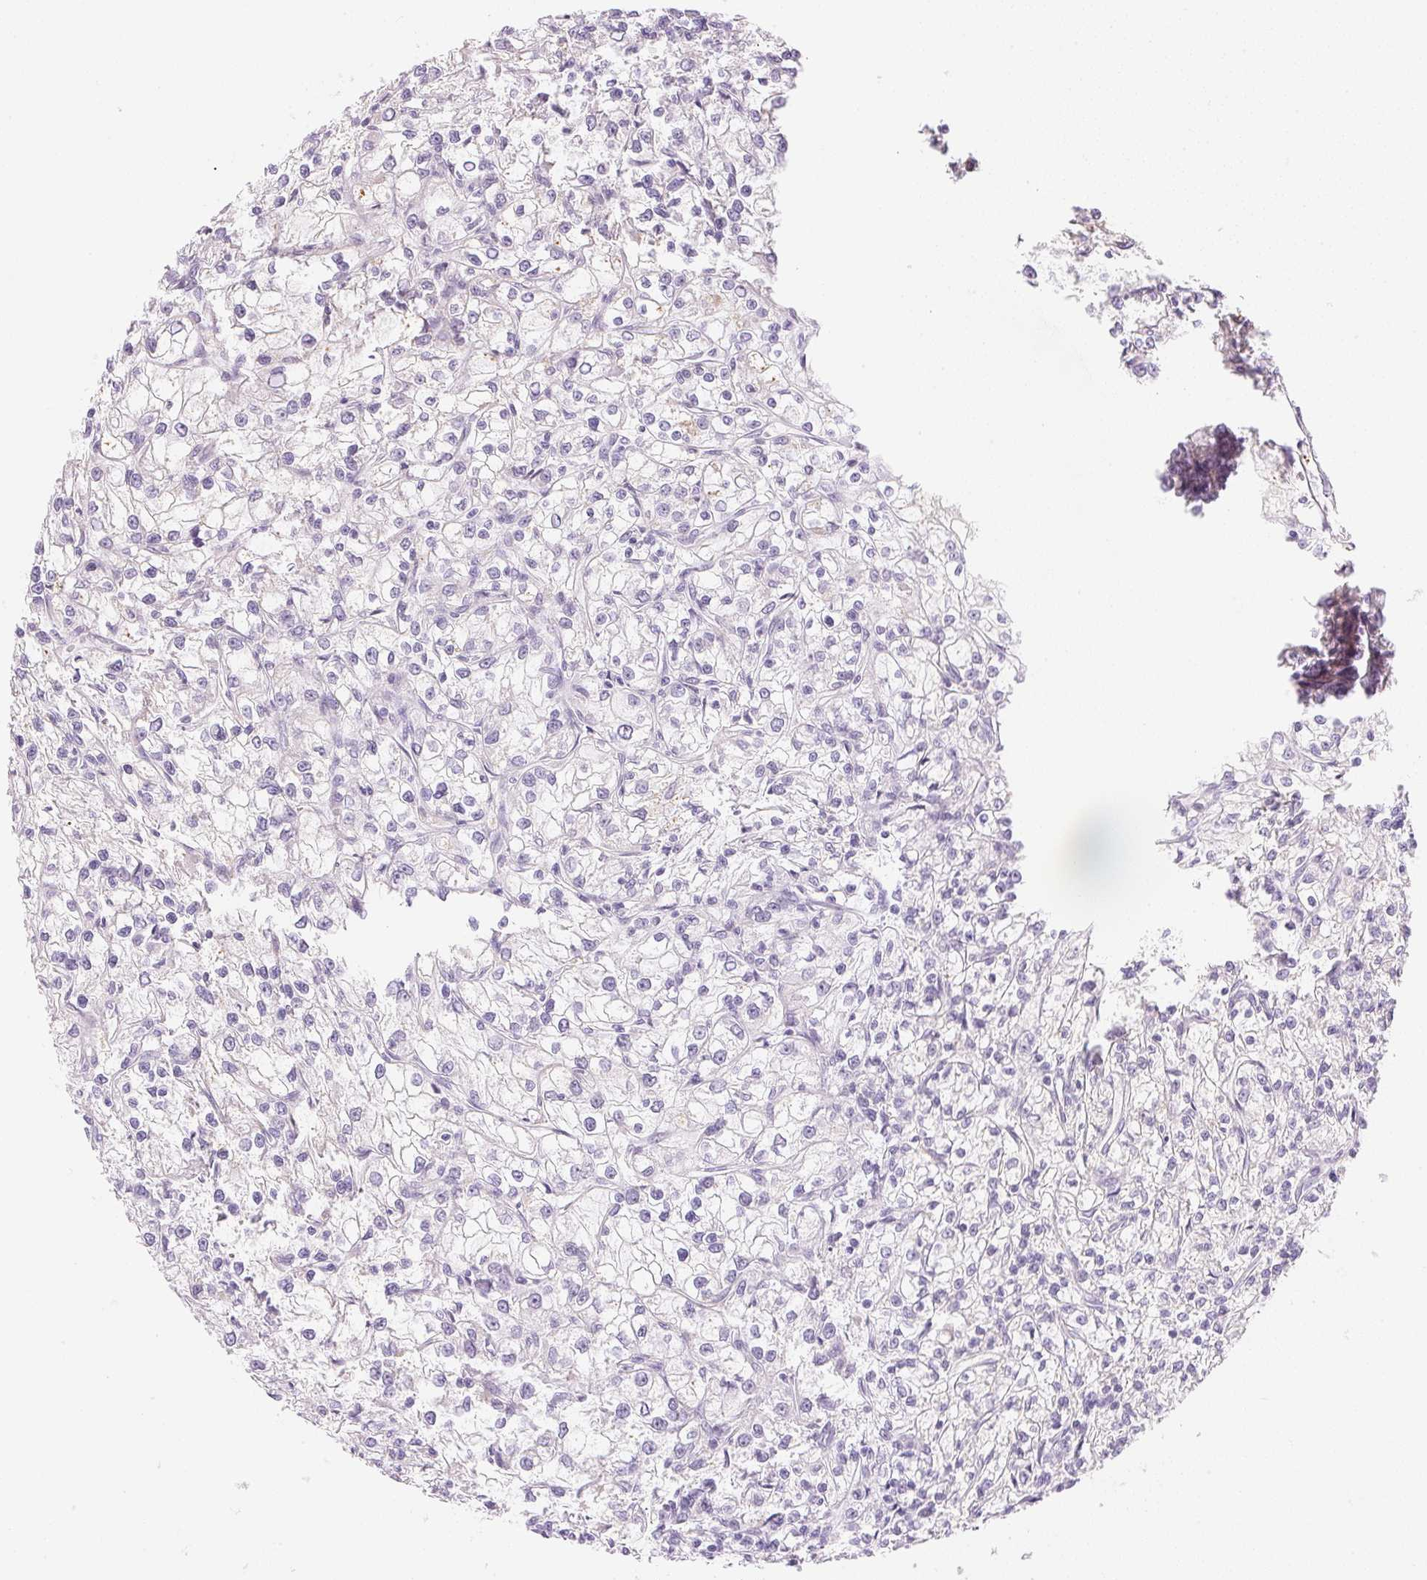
{"staining": {"intensity": "negative", "quantity": "none", "location": "none"}, "tissue": "renal cancer", "cell_type": "Tumor cells", "image_type": "cancer", "snomed": [{"axis": "morphology", "description": "Adenocarcinoma, NOS"}, {"axis": "topography", "description": "Kidney"}], "caption": "Renal adenocarcinoma was stained to show a protein in brown. There is no significant positivity in tumor cells. (IHC, brightfield microscopy, high magnification).", "gene": "TEKT1", "patient": {"sex": "female", "age": 59}}